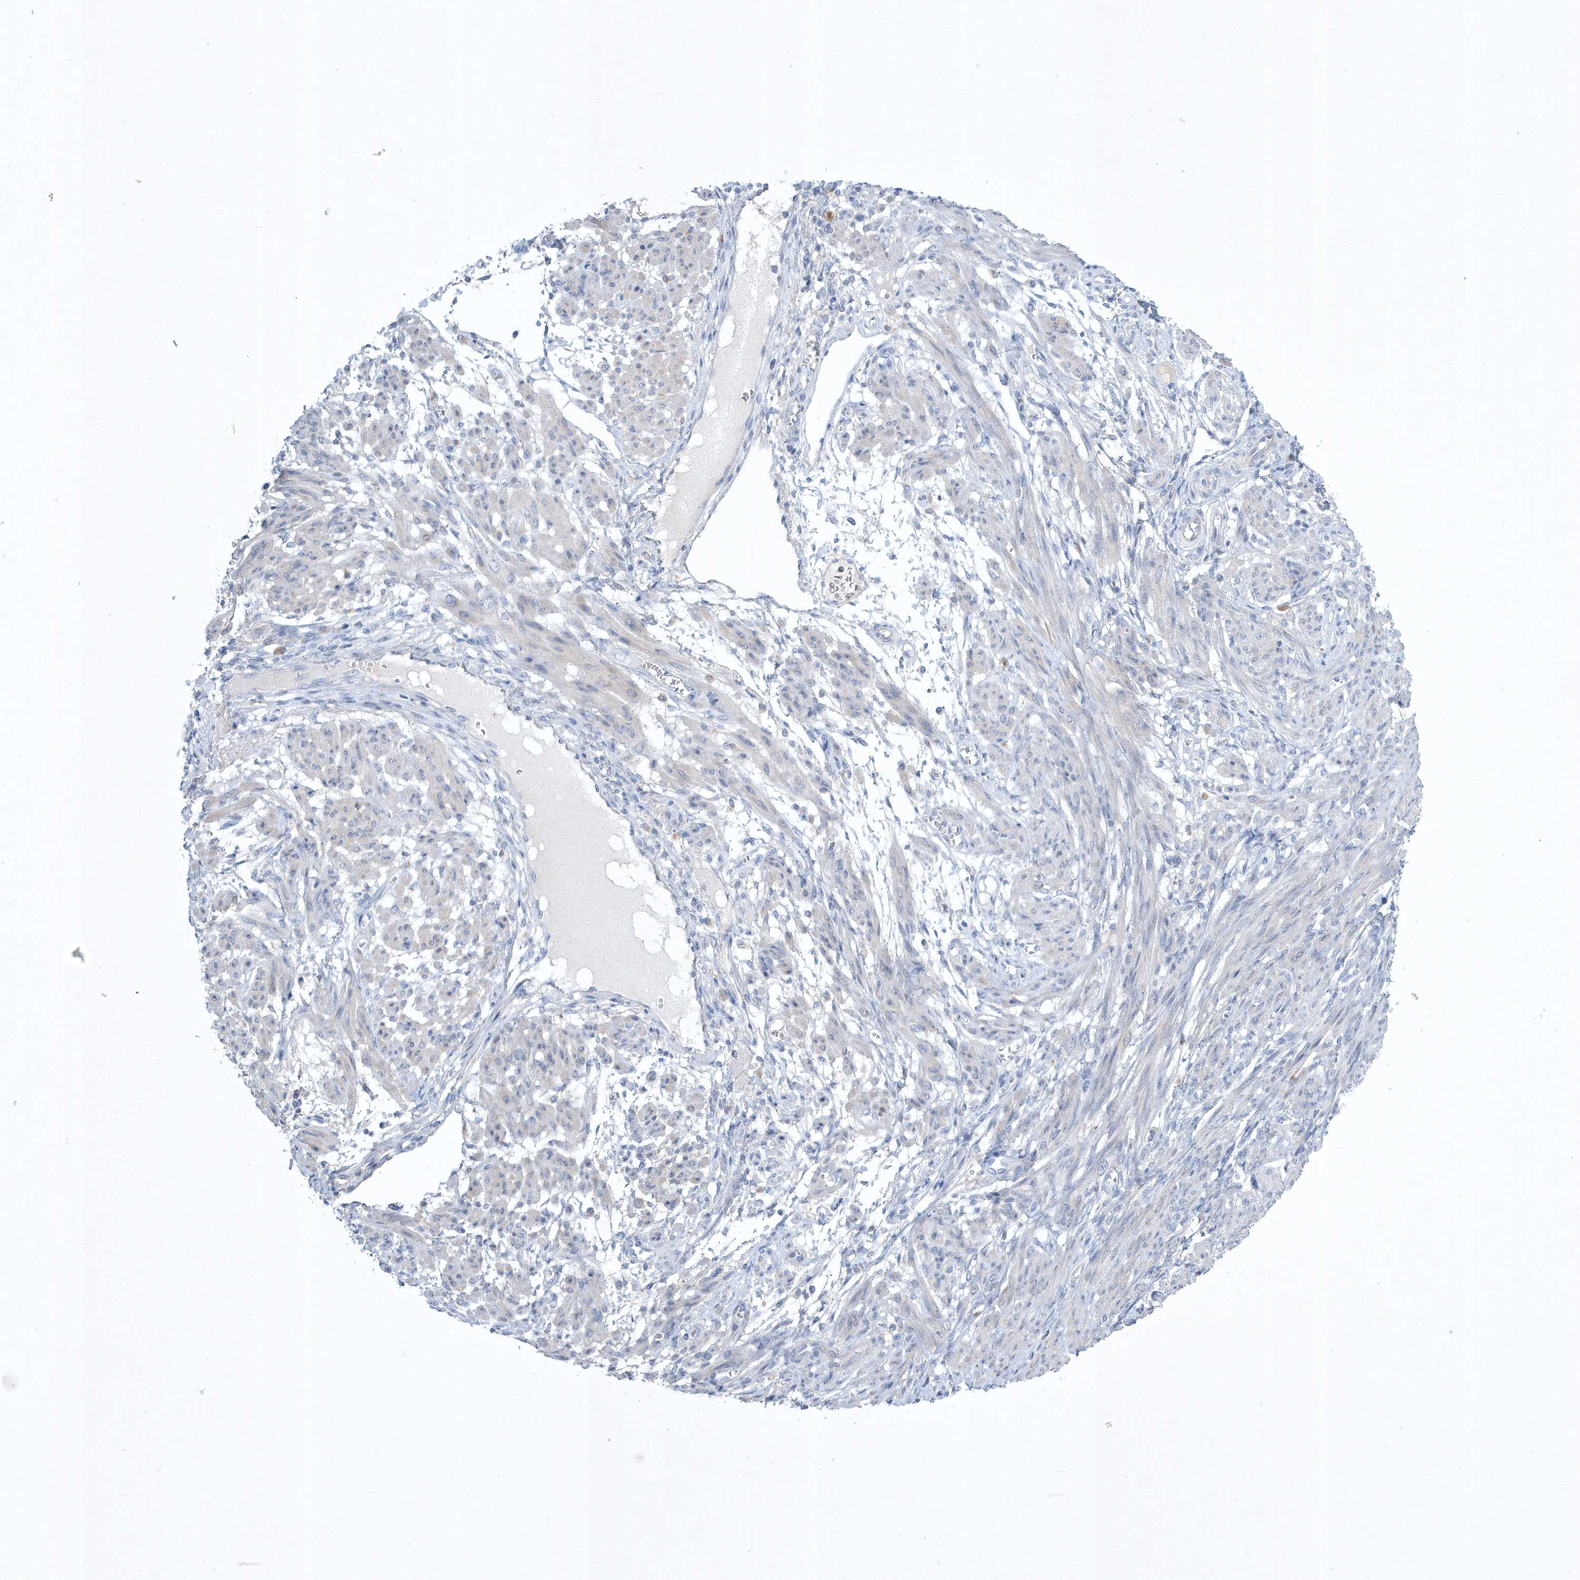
{"staining": {"intensity": "negative", "quantity": "none", "location": "none"}, "tissue": "smooth muscle", "cell_type": "Smooth muscle cells", "image_type": "normal", "snomed": [{"axis": "morphology", "description": "Normal tissue, NOS"}, {"axis": "topography", "description": "Smooth muscle"}], "caption": "Immunohistochemistry (IHC) photomicrograph of normal smooth muscle stained for a protein (brown), which reveals no expression in smooth muscle cells.", "gene": "SPATA18", "patient": {"sex": "female", "age": 39}}